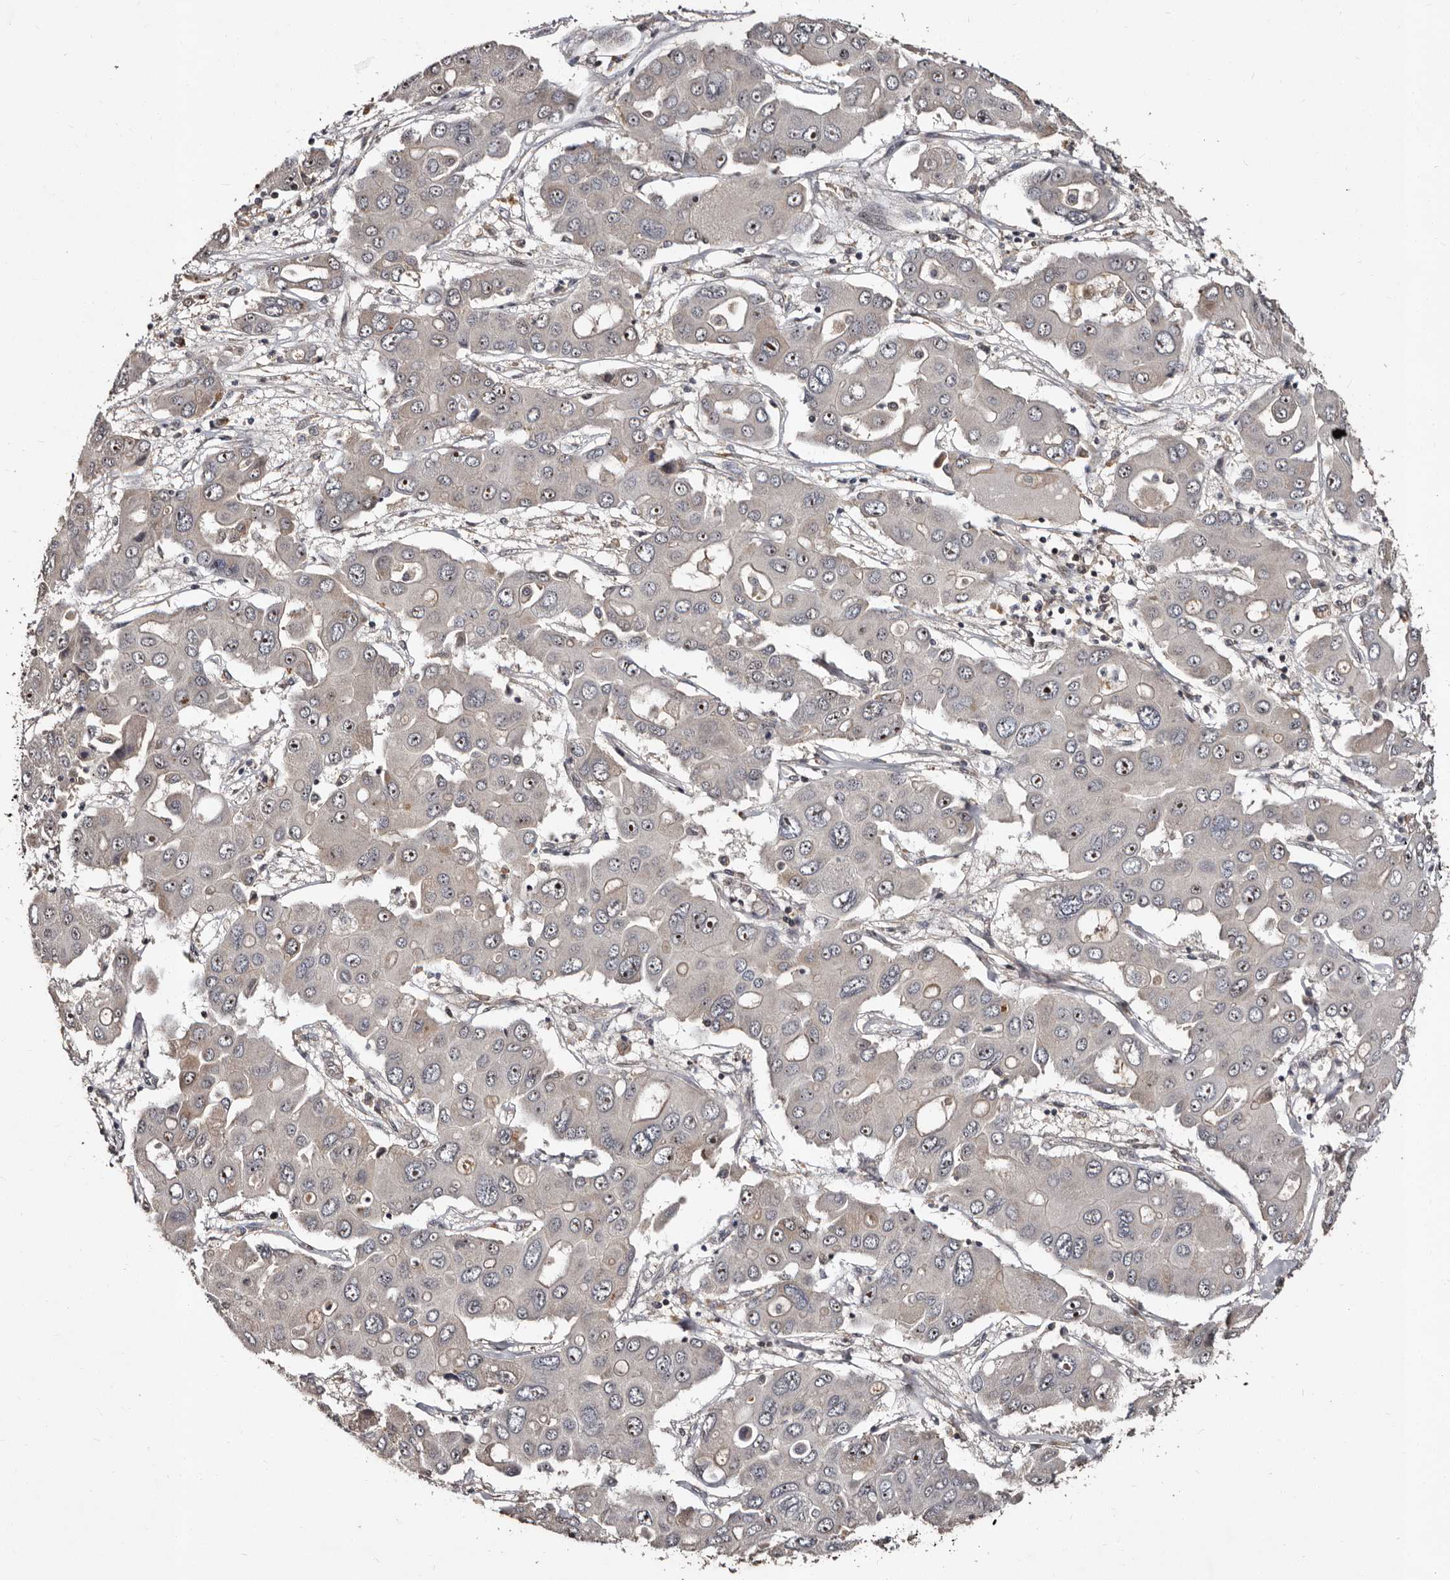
{"staining": {"intensity": "negative", "quantity": "none", "location": "none"}, "tissue": "liver cancer", "cell_type": "Tumor cells", "image_type": "cancer", "snomed": [{"axis": "morphology", "description": "Cholangiocarcinoma"}, {"axis": "topography", "description": "Liver"}], "caption": "An immunohistochemistry micrograph of liver cholangiocarcinoma is shown. There is no staining in tumor cells of liver cholangiocarcinoma.", "gene": "MKRN3", "patient": {"sex": "male", "age": 67}}